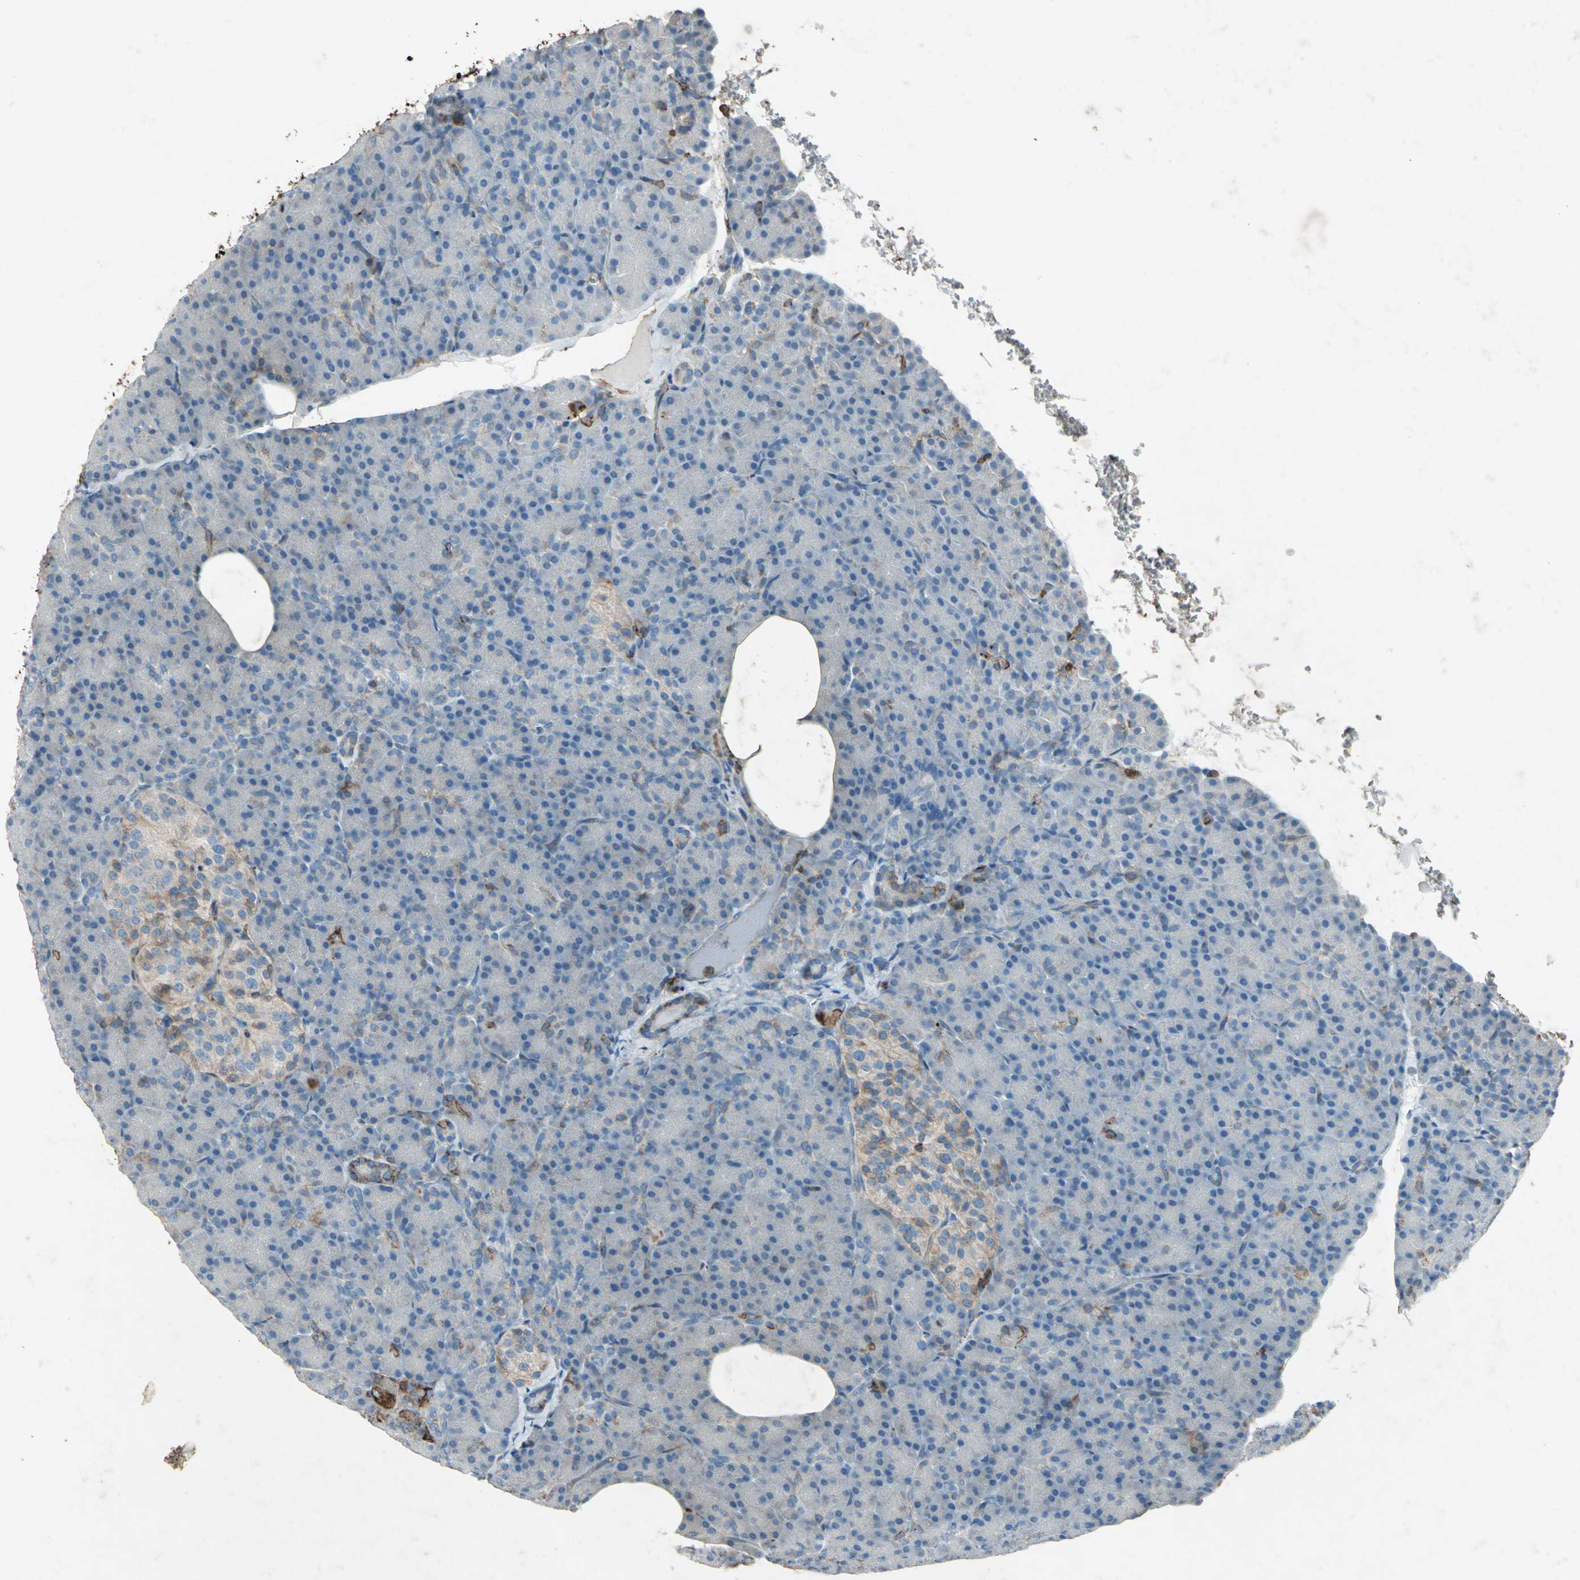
{"staining": {"intensity": "negative", "quantity": "none", "location": "none"}, "tissue": "pancreas", "cell_type": "Exocrine glandular cells", "image_type": "normal", "snomed": [{"axis": "morphology", "description": "Normal tissue, NOS"}, {"axis": "topography", "description": "Pancreas"}], "caption": "Immunohistochemical staining of normal human pancreas displays no significant positivity in exocrine glandular cells.", "gene": "CCR6", "patient": {"sex": "female", "age": 43}}